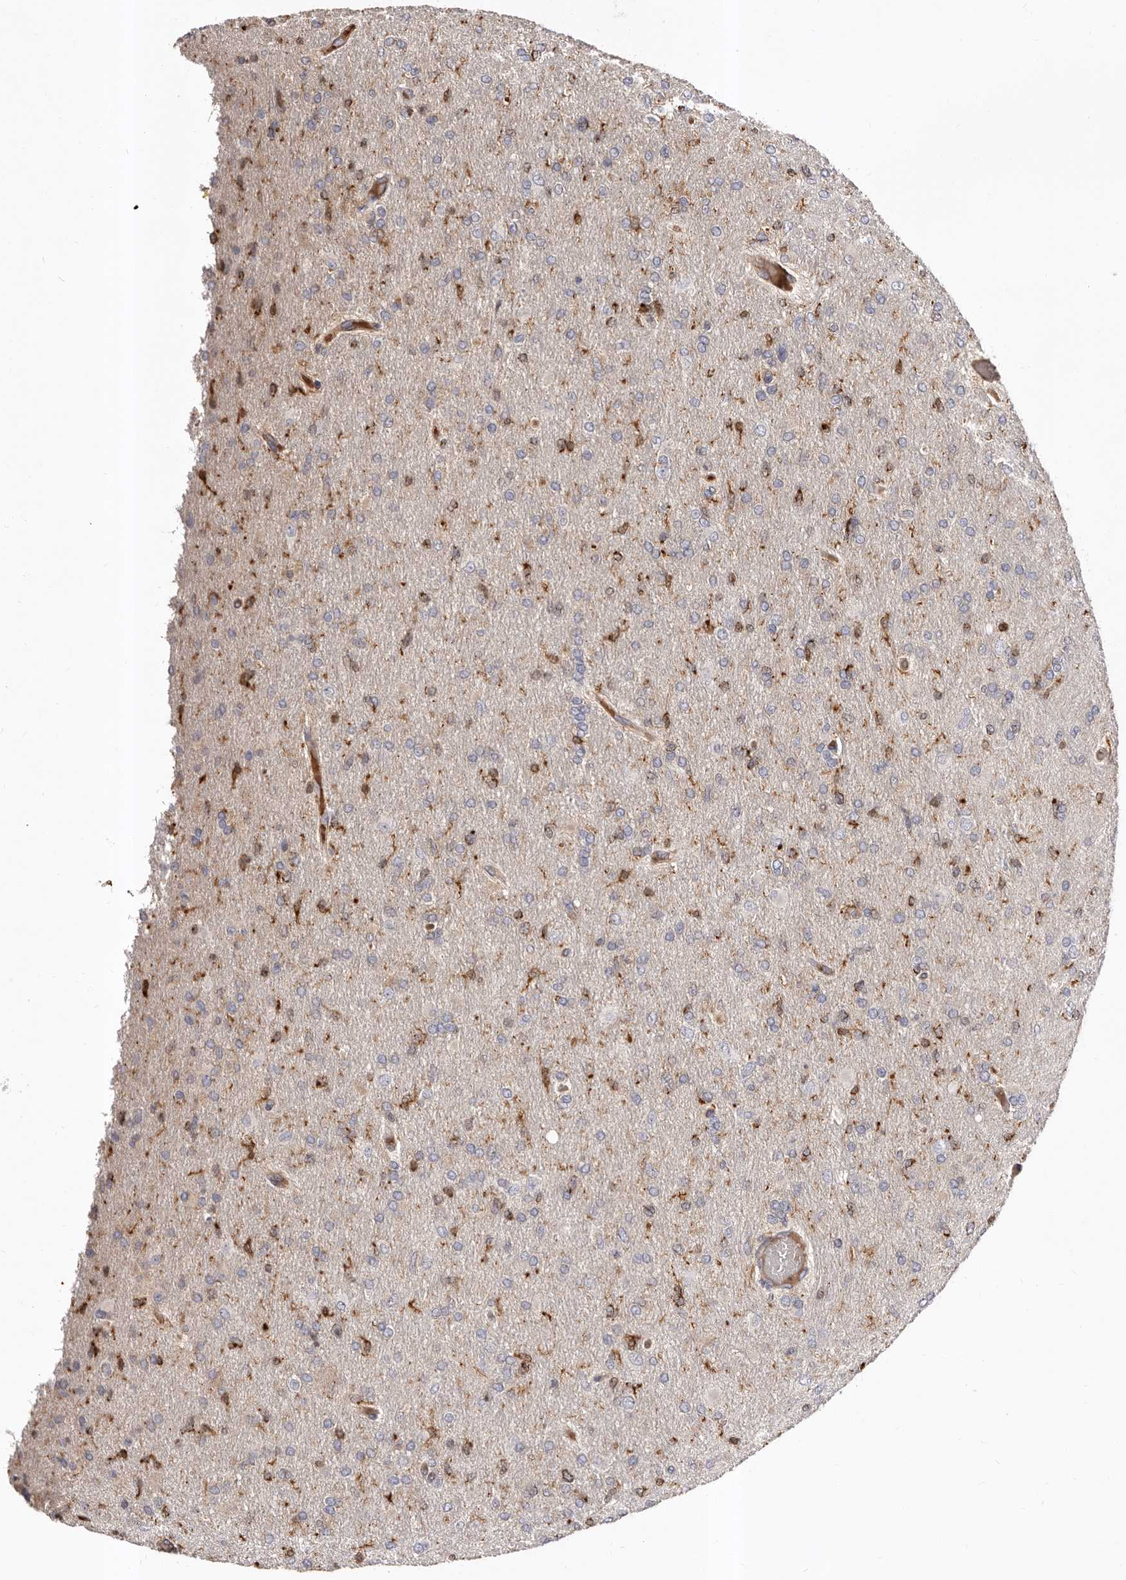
{"staining": {"intensity": "negative", "quantity": "none", "location": "none"}, "tissue": "glioma", "cell_type": "Tumor cells", "image_type": "cancer", "snomed": [{"axis": "morphology", "description": "Glioma, malignant, High grade"}, {"axis": "topography", "description": "Cerebral cortex"}], "caption": "This is an immunohistochemistry image of glioma. There is no expression in tumor cells.", "gene": "BAX", "patient": {"sex": "female", "age": 36}}